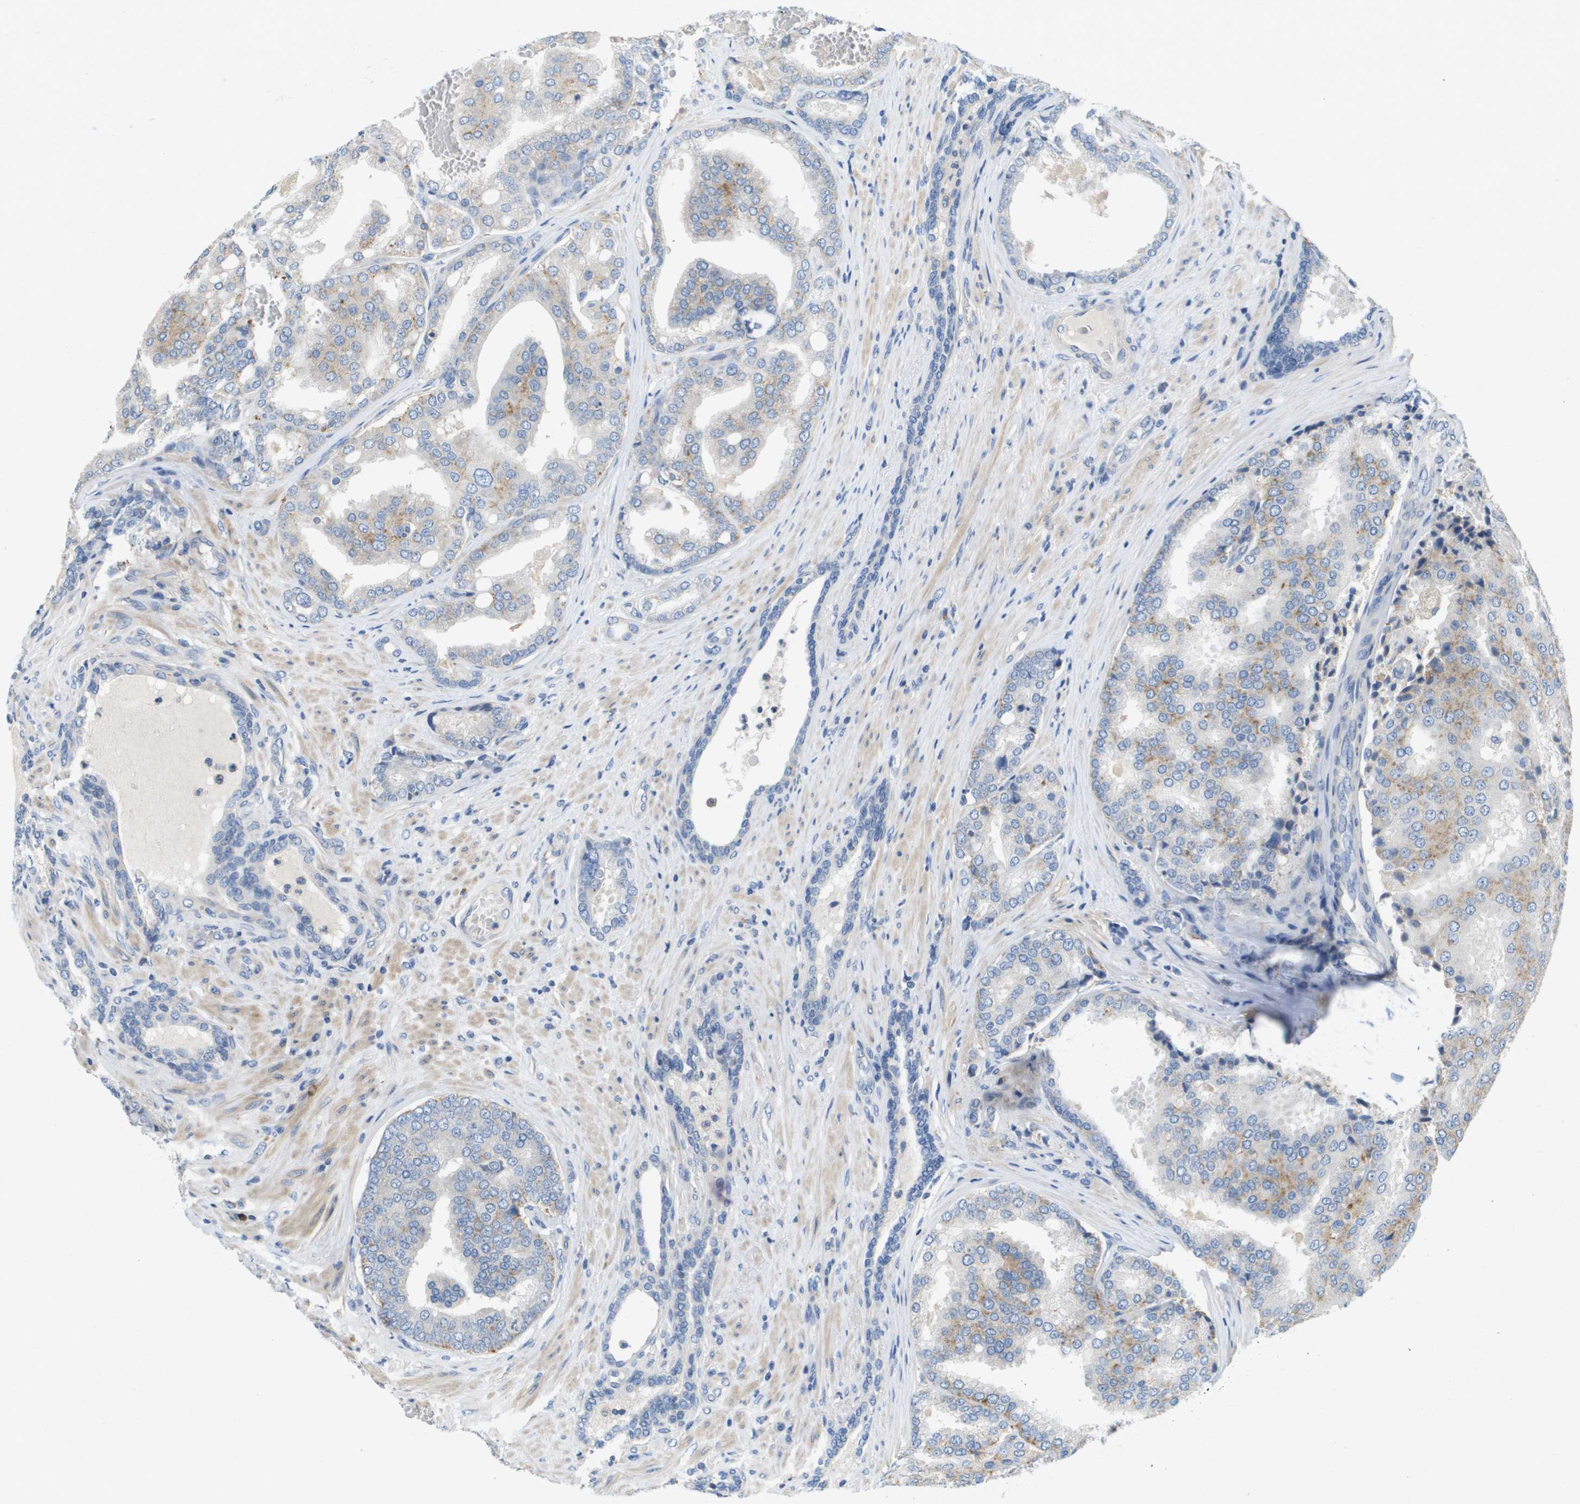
{"staining": {"intensity": "weak", "quantity": "25%-75%", "location": "cytoplasmic/membranous"}, "tissue": "prostate cancer", "cell_type": "Tumor cells", "image_type": "cancer", "snomed": [{"axis": "morphology", "description": "Adenocarcinoma, High grade"}, {"axis": "topography", "description": "Prostate"}], "caption": "Protein staining shows weak cytoplasmic/membranous expression in approximately 25%-75% of tumor cells in prostate adenocarcinoma (high-grade).", "gene": "B3GNT5", "patient": {"sex": "male", "age": 50}}